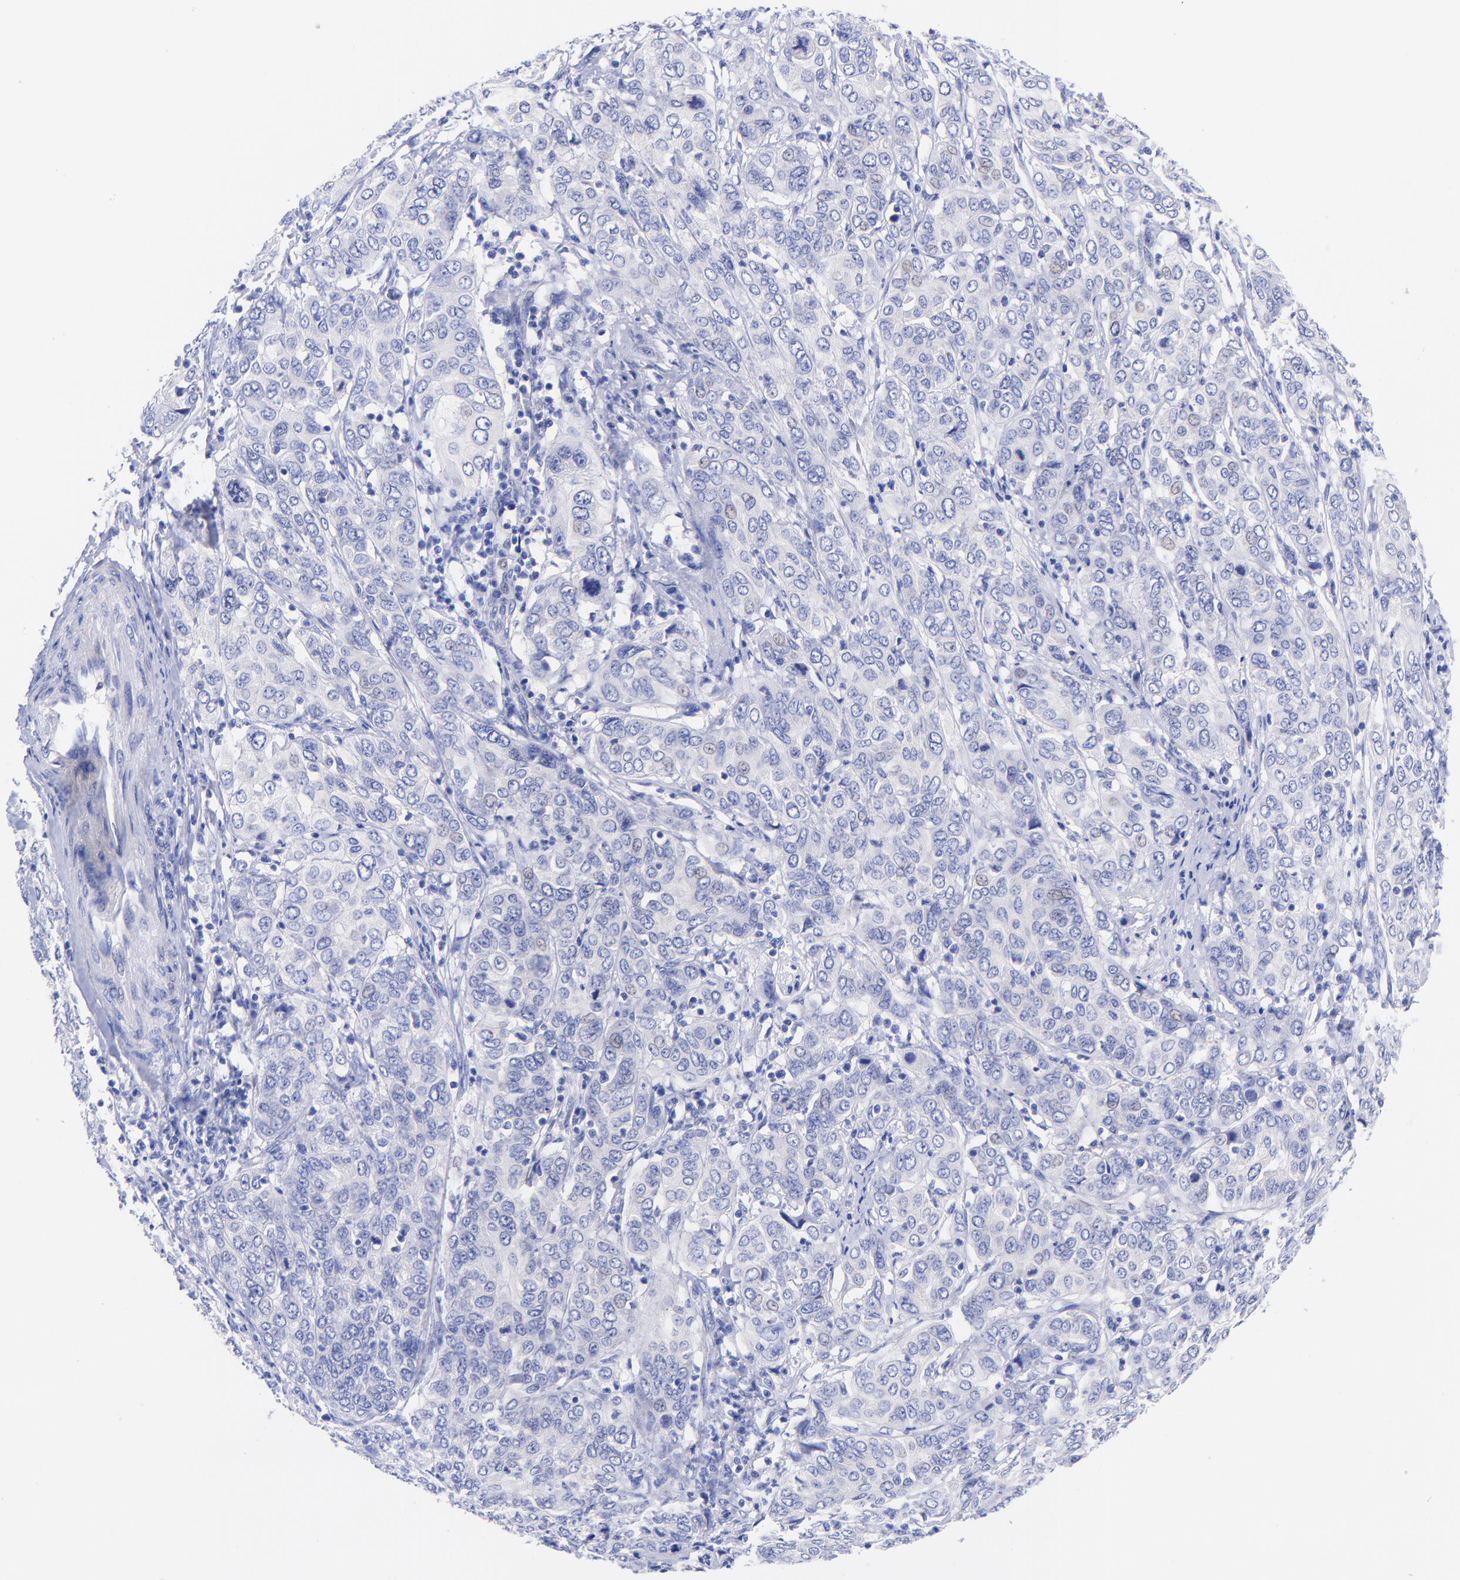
{"staining": {"intensity": "negative", "quantity": "none", "location": "none"}, "tissue": "cervical cancer", "cell_type": "Tumor cells", "image_type": "cancer", "snomed": [{"axis": "morphology", "description": "Squamous cell carcinoma, NOS"}, {"axis": "topography", "description": "Cervix"}], "caption": "A high-resolution micrograph shows IHC staining of cervical squamous cell carcinoma, which displays no significant expression in tumor cells.", "gene": "GPHN", "patient": {"sex": "female", "age": 38}}